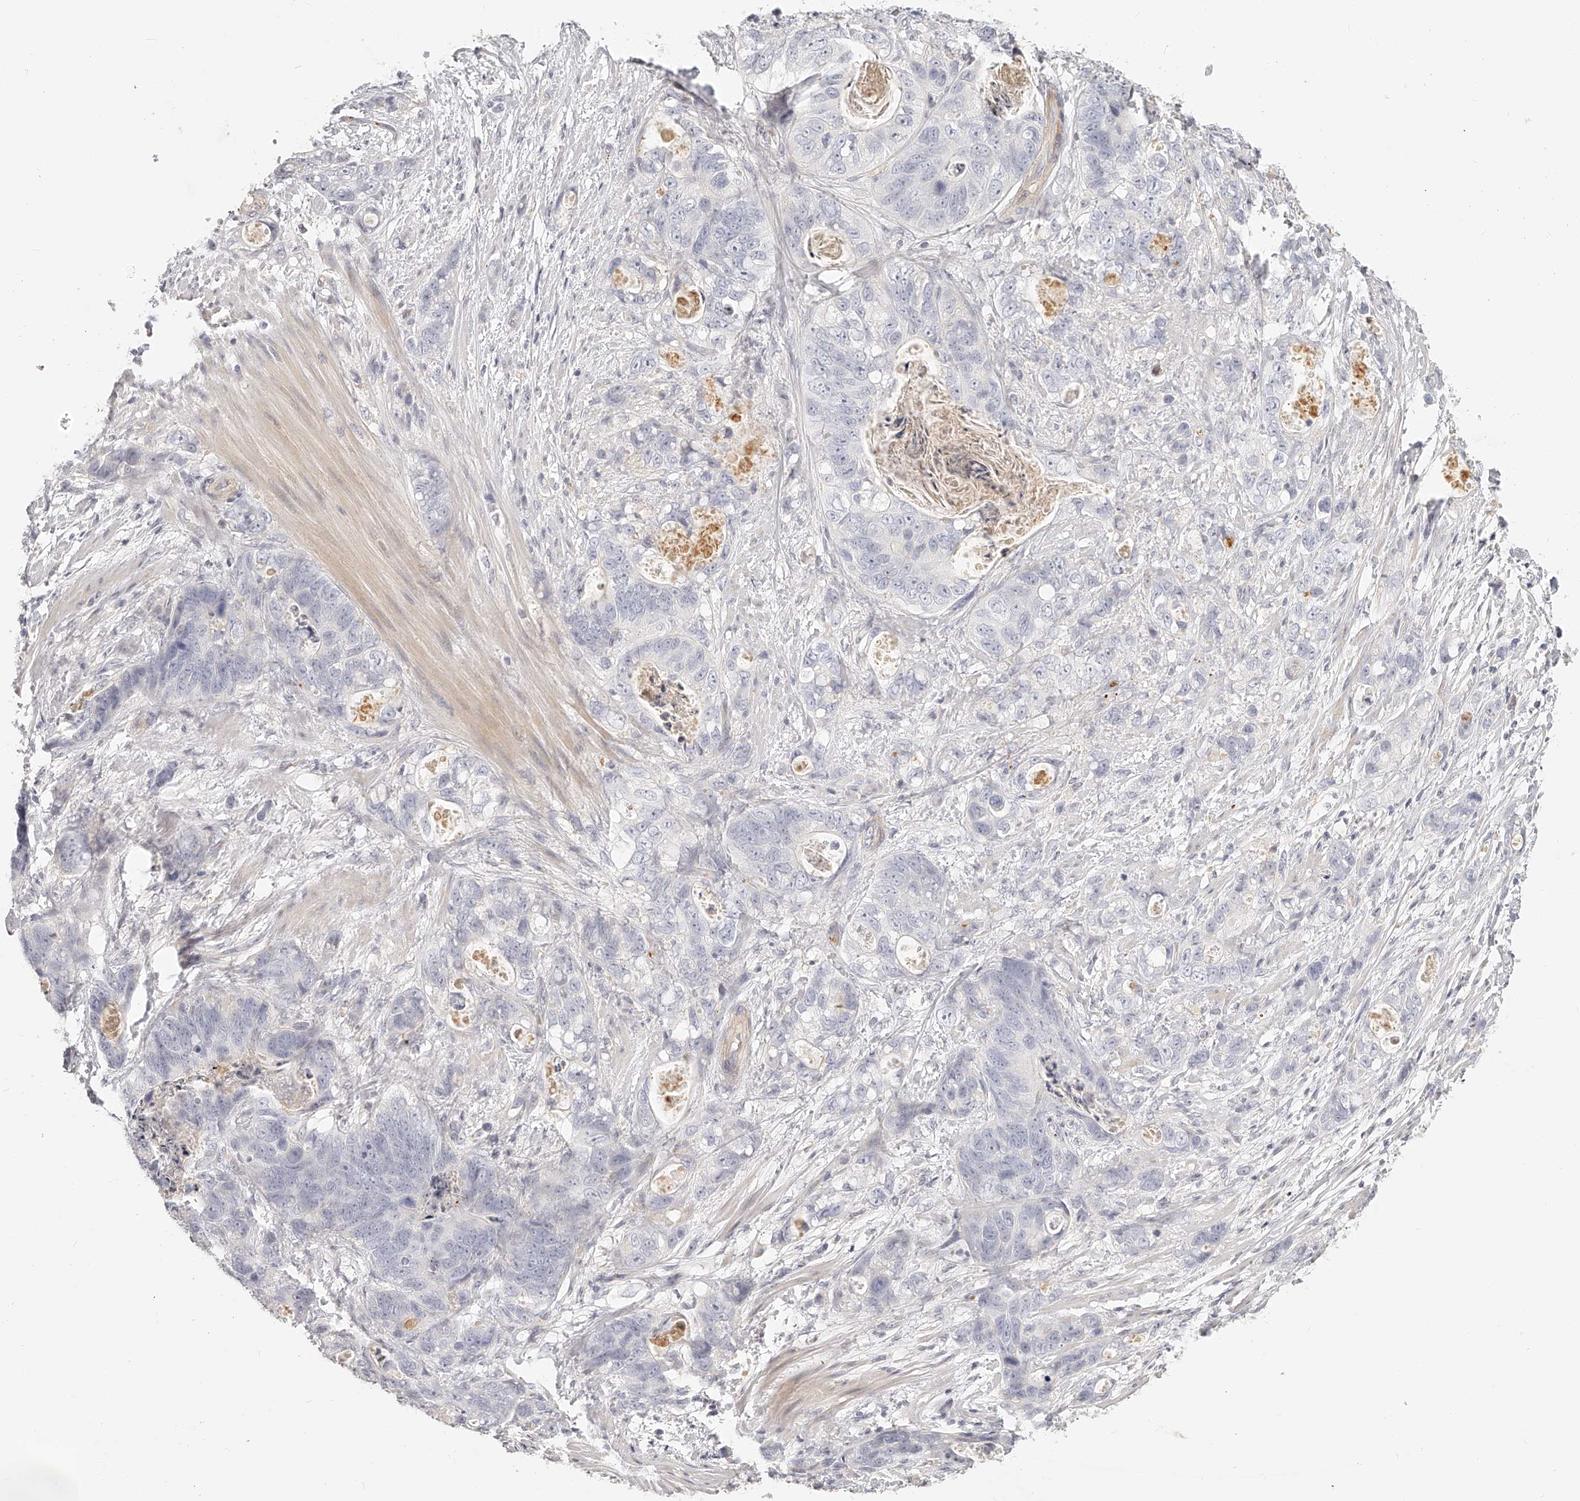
{"staining": {"intensity": "negative", "quantity": "none", "location": "none"}, "tissue": "stomach cancer", "cell_type": "Tumor cells", "image_type": "cancer", "snomed": [{"axis": "morphology", "description": "Normal tissue, NOS"}, {"axis": "morphology", "description": "Adenocarcinoma, NOS"}, {"axis": "topography", "description": "Stomach"}], "caption": "Immunohistochemistry of human stomach cancer demonstrates no positivity in tumor cells.", "gene": "ITGB3", "patient": {"sex": "female", "age": 89}}